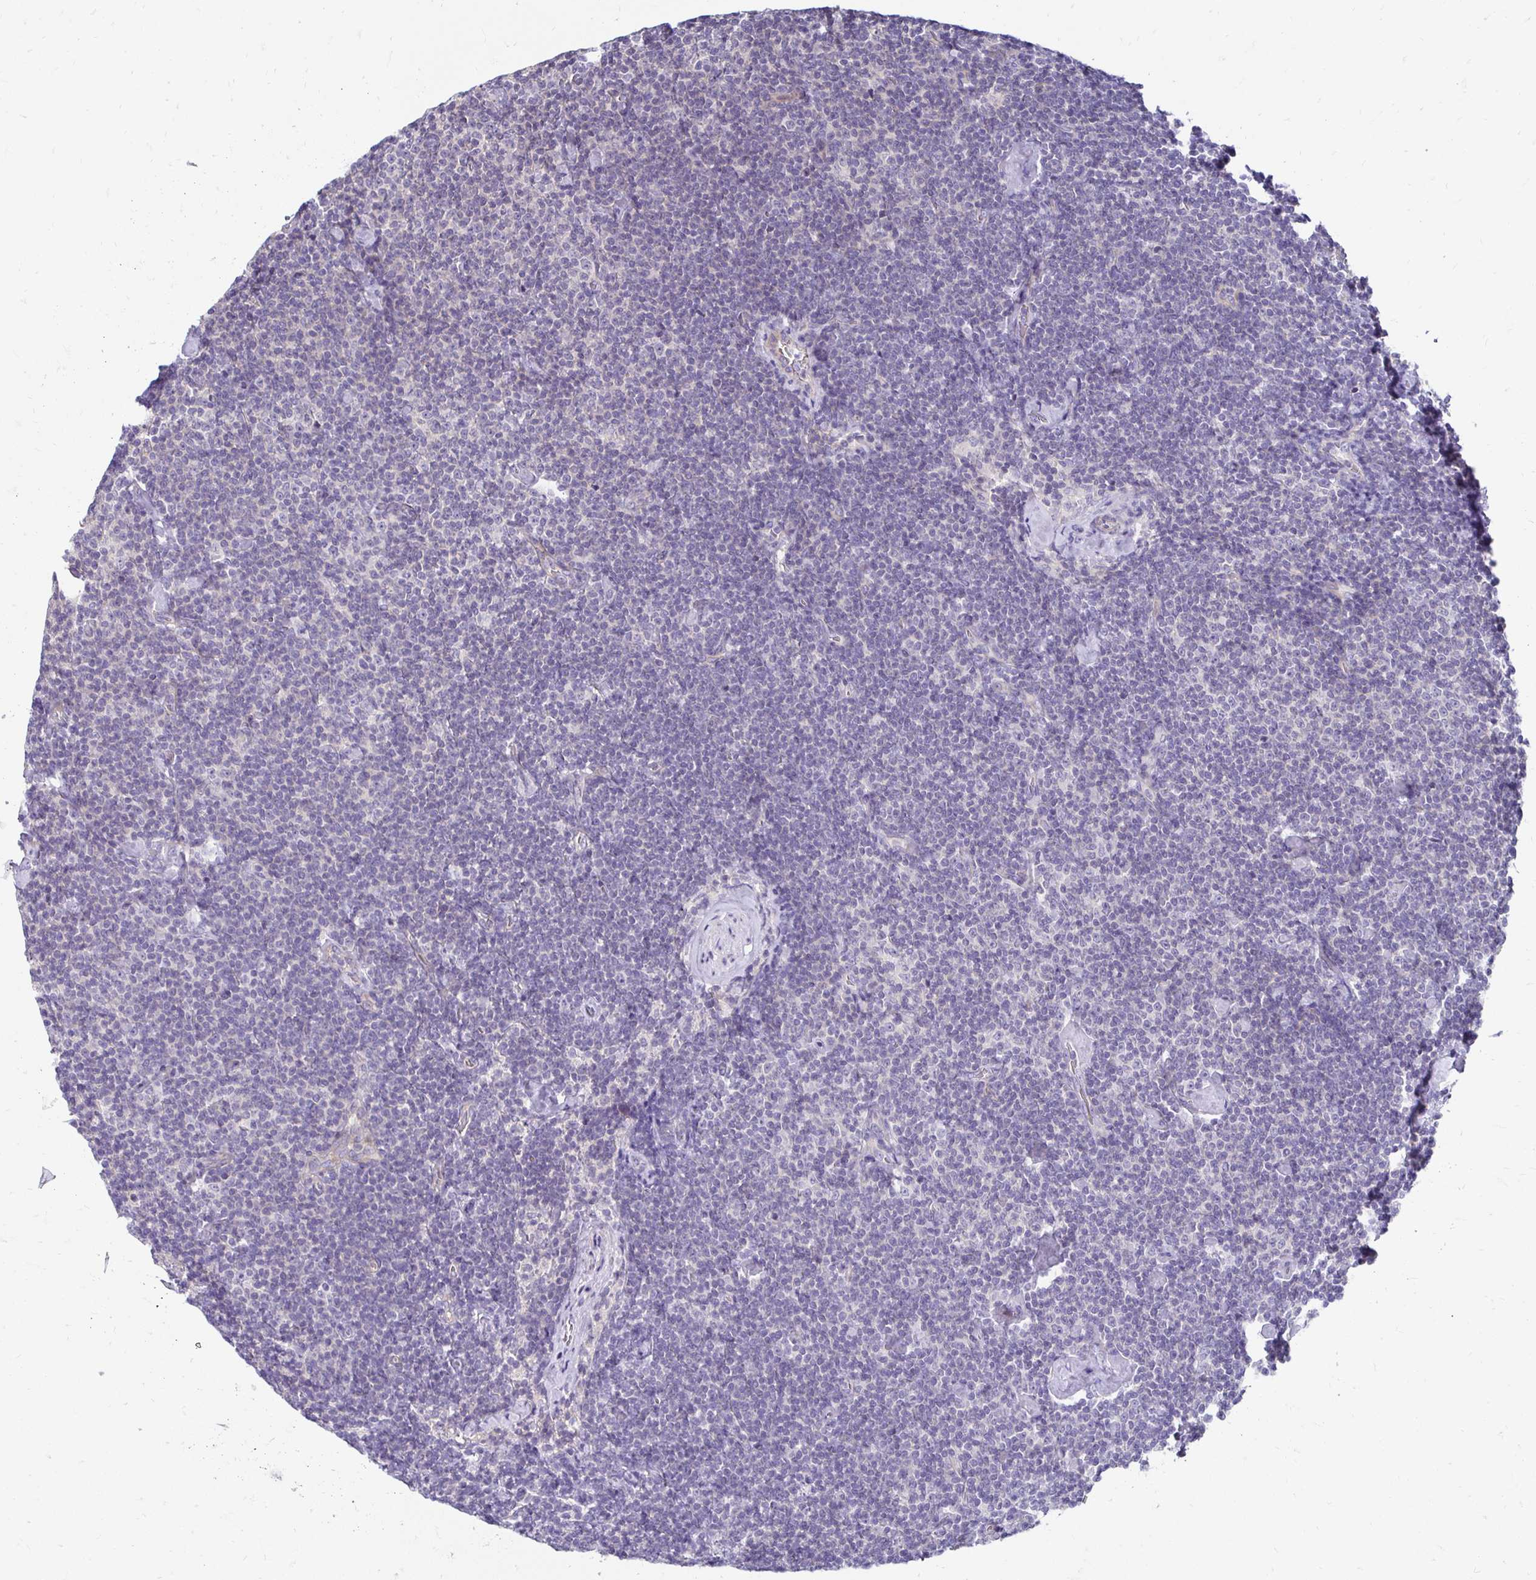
{"staining": {"intensity": "negative", "quantity": "none", "location": "none"}, "tissue": "lymphoma", "cell_type": "Tumor cells", "image_type": "cancer", "snomed": [{"axis": "morphology", "description": "Malignant lymphoma, non-Hodgkin's type, Low grade"}, {"axis": "topography", "description": "Lymph node"}], "caption": "DAB immunohistochemical staining of malignant lymphoma, non-Hodgkin's type (low-grade) reveals no significant expression in tumor cells.", "gene": "AKAP6", "patient": {"sex": "male", "age": 81}}